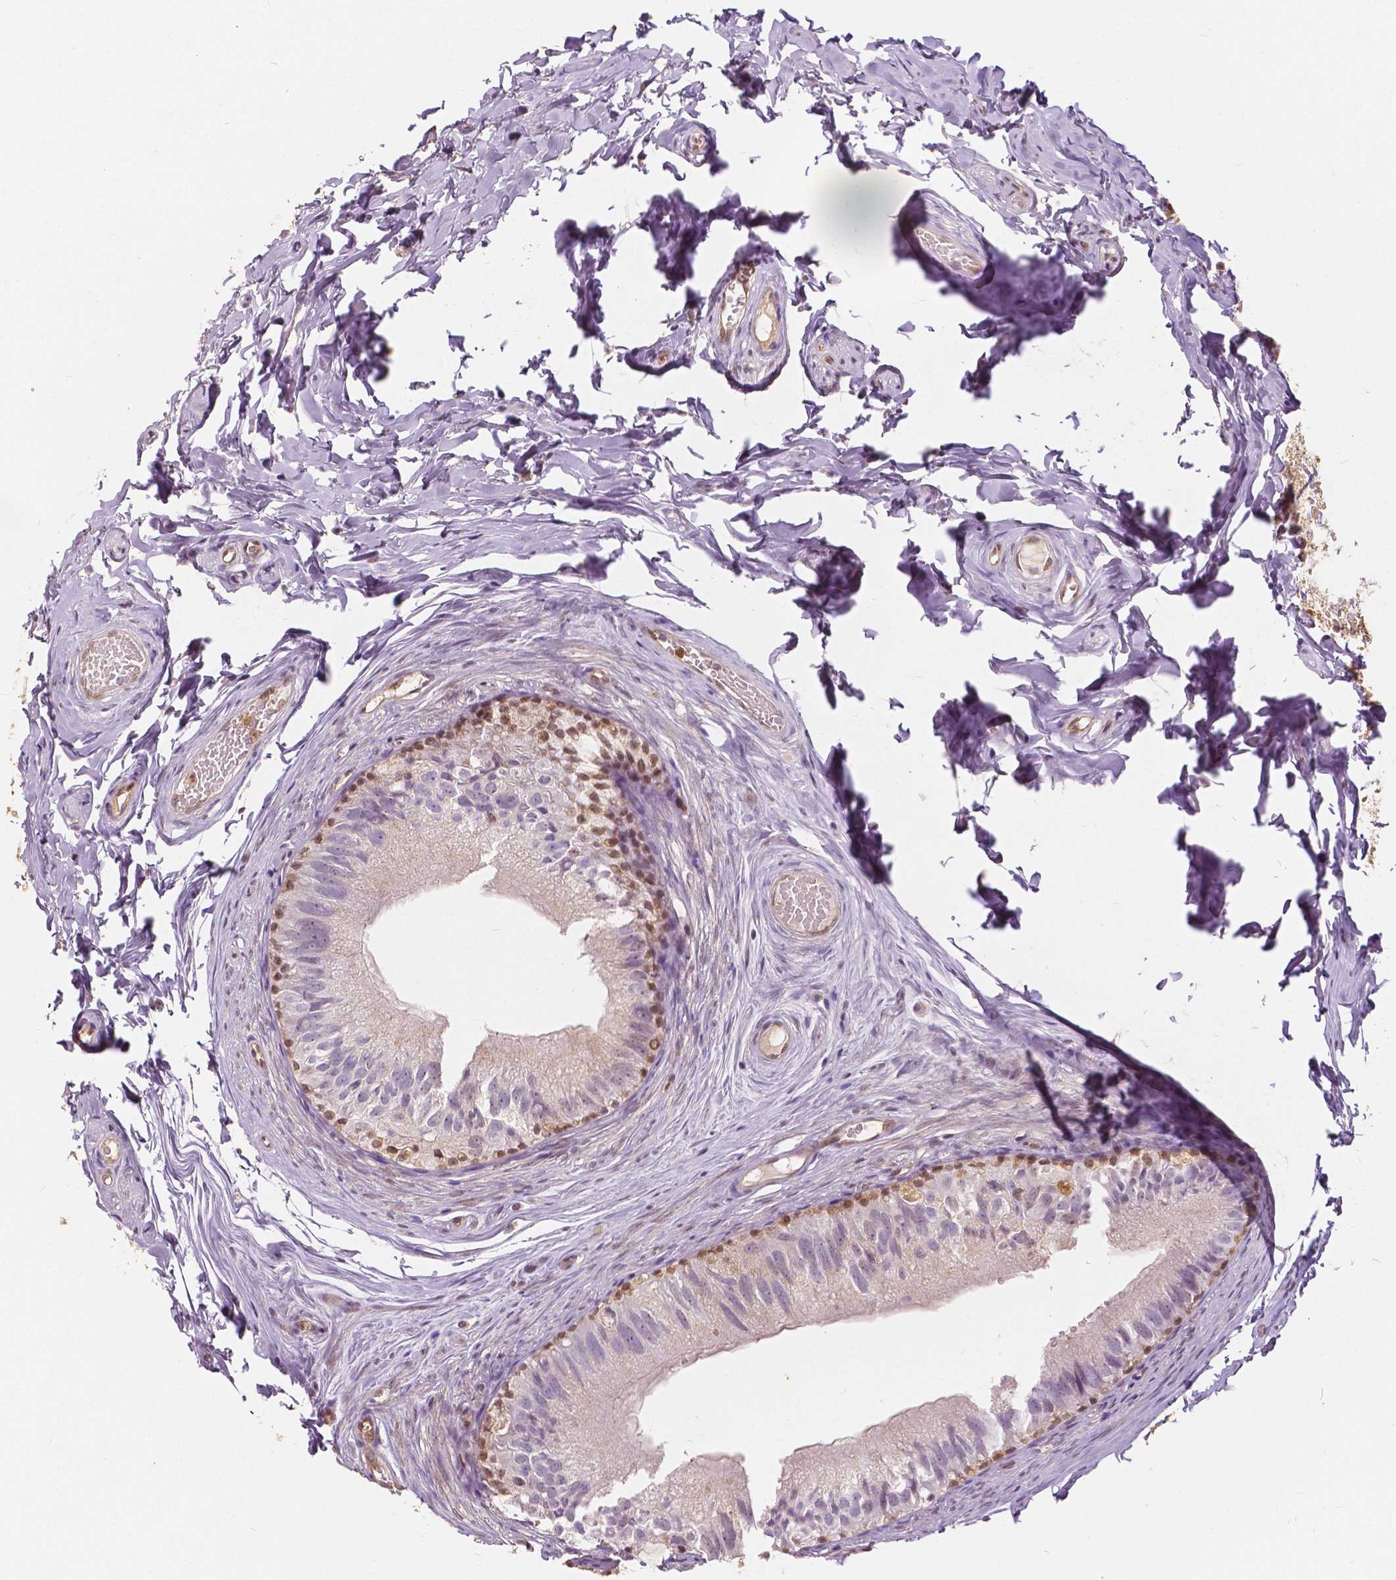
{"staining": {"intensity": "moderate", "quantity": "<25%", "location": "nuclear"}, "tissue": "epididymis", "cell_type": "Glandular cells", "image_type": "normal", "snomed": [{"axis": "morphology", "description": "Normal tissue, NOS"}, {"axis": "topography", "description": "Epididymis"}], "caption": "High-magnification brightfield microscopy of normal epididymis stained with DAB (brown) and counterstained with hematoxylin (blue). glandular cells exhibit moderate nuclear staining is appreciated in approximately<25% of cells.", "gene": "NAPRT", "patient": {"sex": "male", "age": 45}}